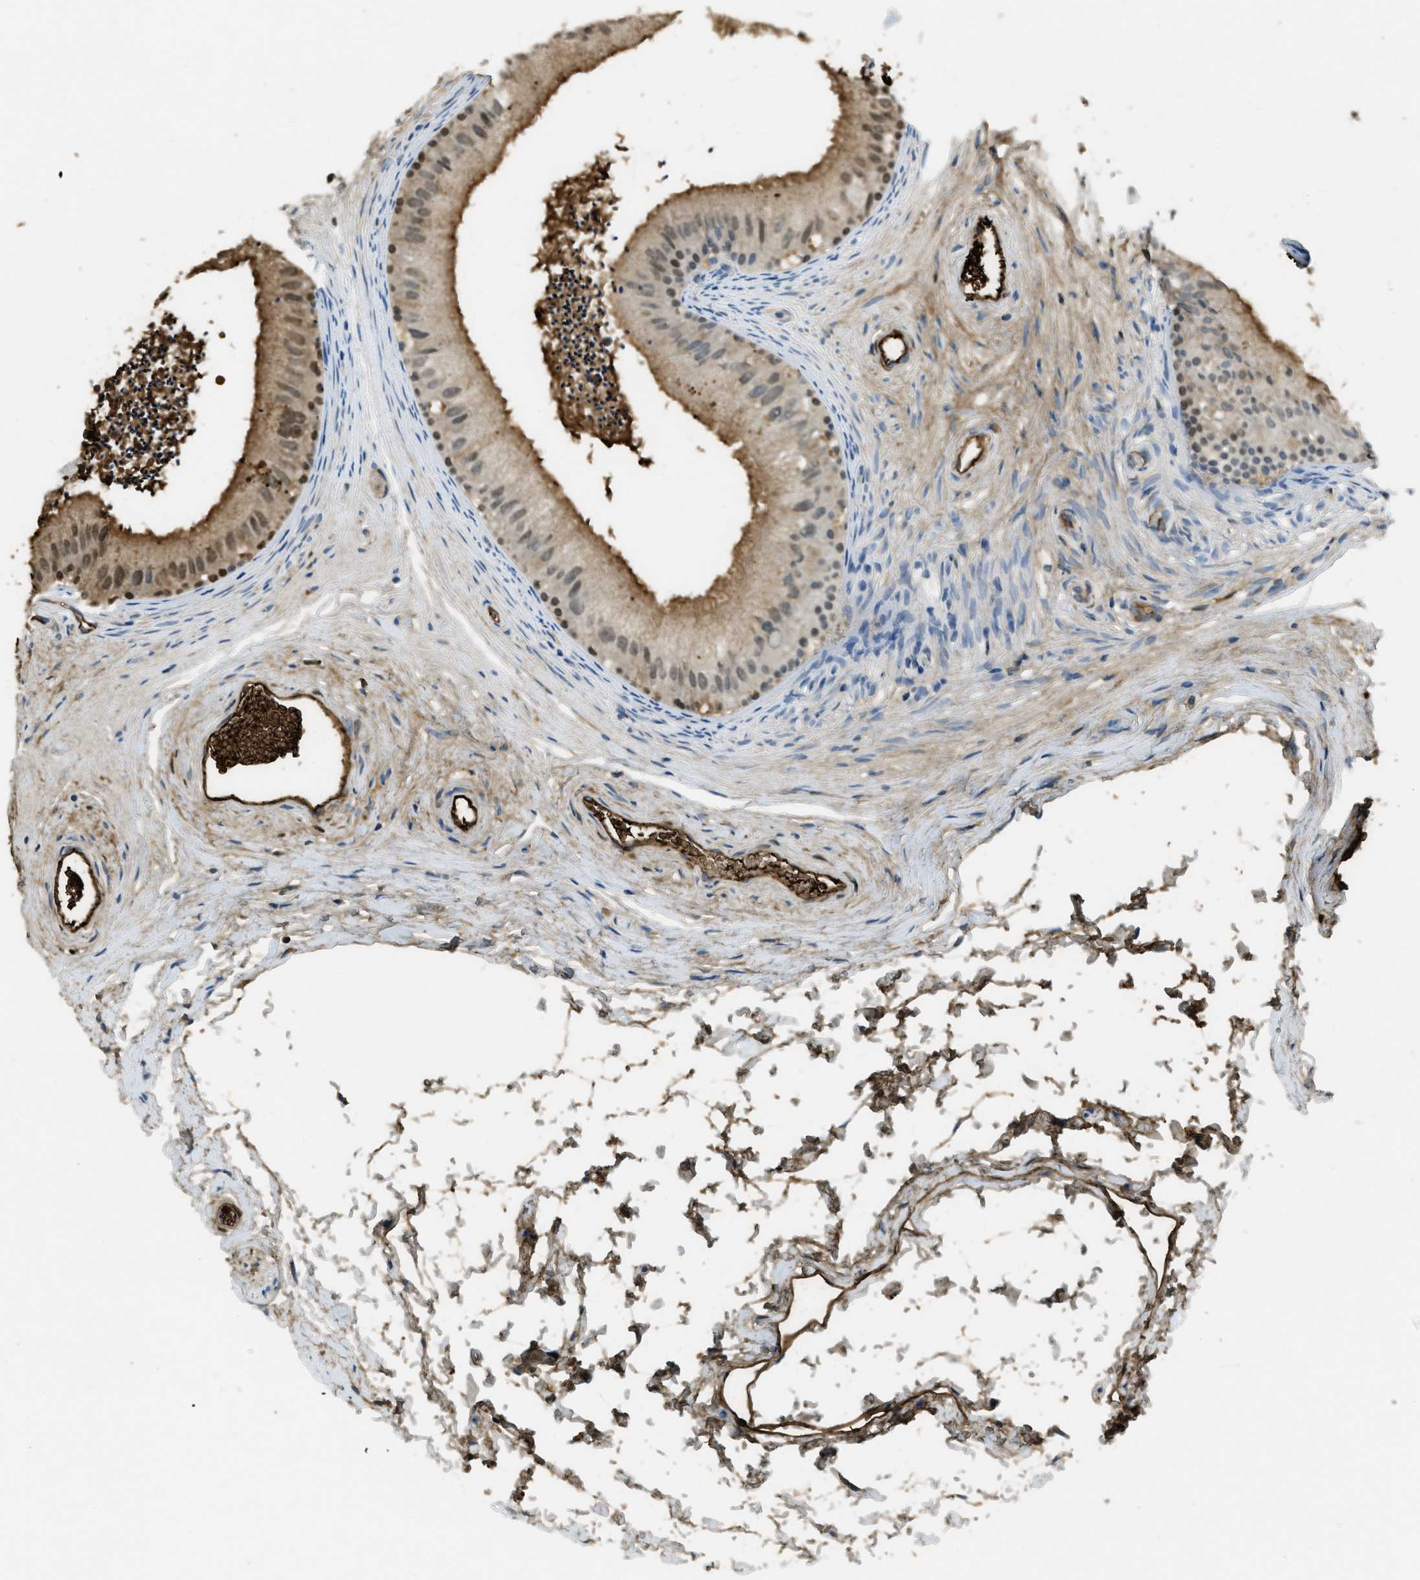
{"staining": {"intensity": "moderate", "quantity": ">75%", "location": "cytoplasmic/membranous,nuclear"}, "tissue": "epididymis", "cell_type": "Glandular cells", "image_type": "normal", "snomed": [{"axis": "morphology", "description": "Normal tissue, NOS"}, {"axis": "topography", "description": "Epididymis"}], "caption": "This histopathology image demonstrates unremarkable epididymis stained with immunohistochemistry to label a protein in brown. The cytoplasmic/membranous,nuclear of glandular cells show moderate positivity for the protein. Nuclei are counter-stained blue.", "gene": "PRTN3", "patient": {"sex": "male", "age": 56}}